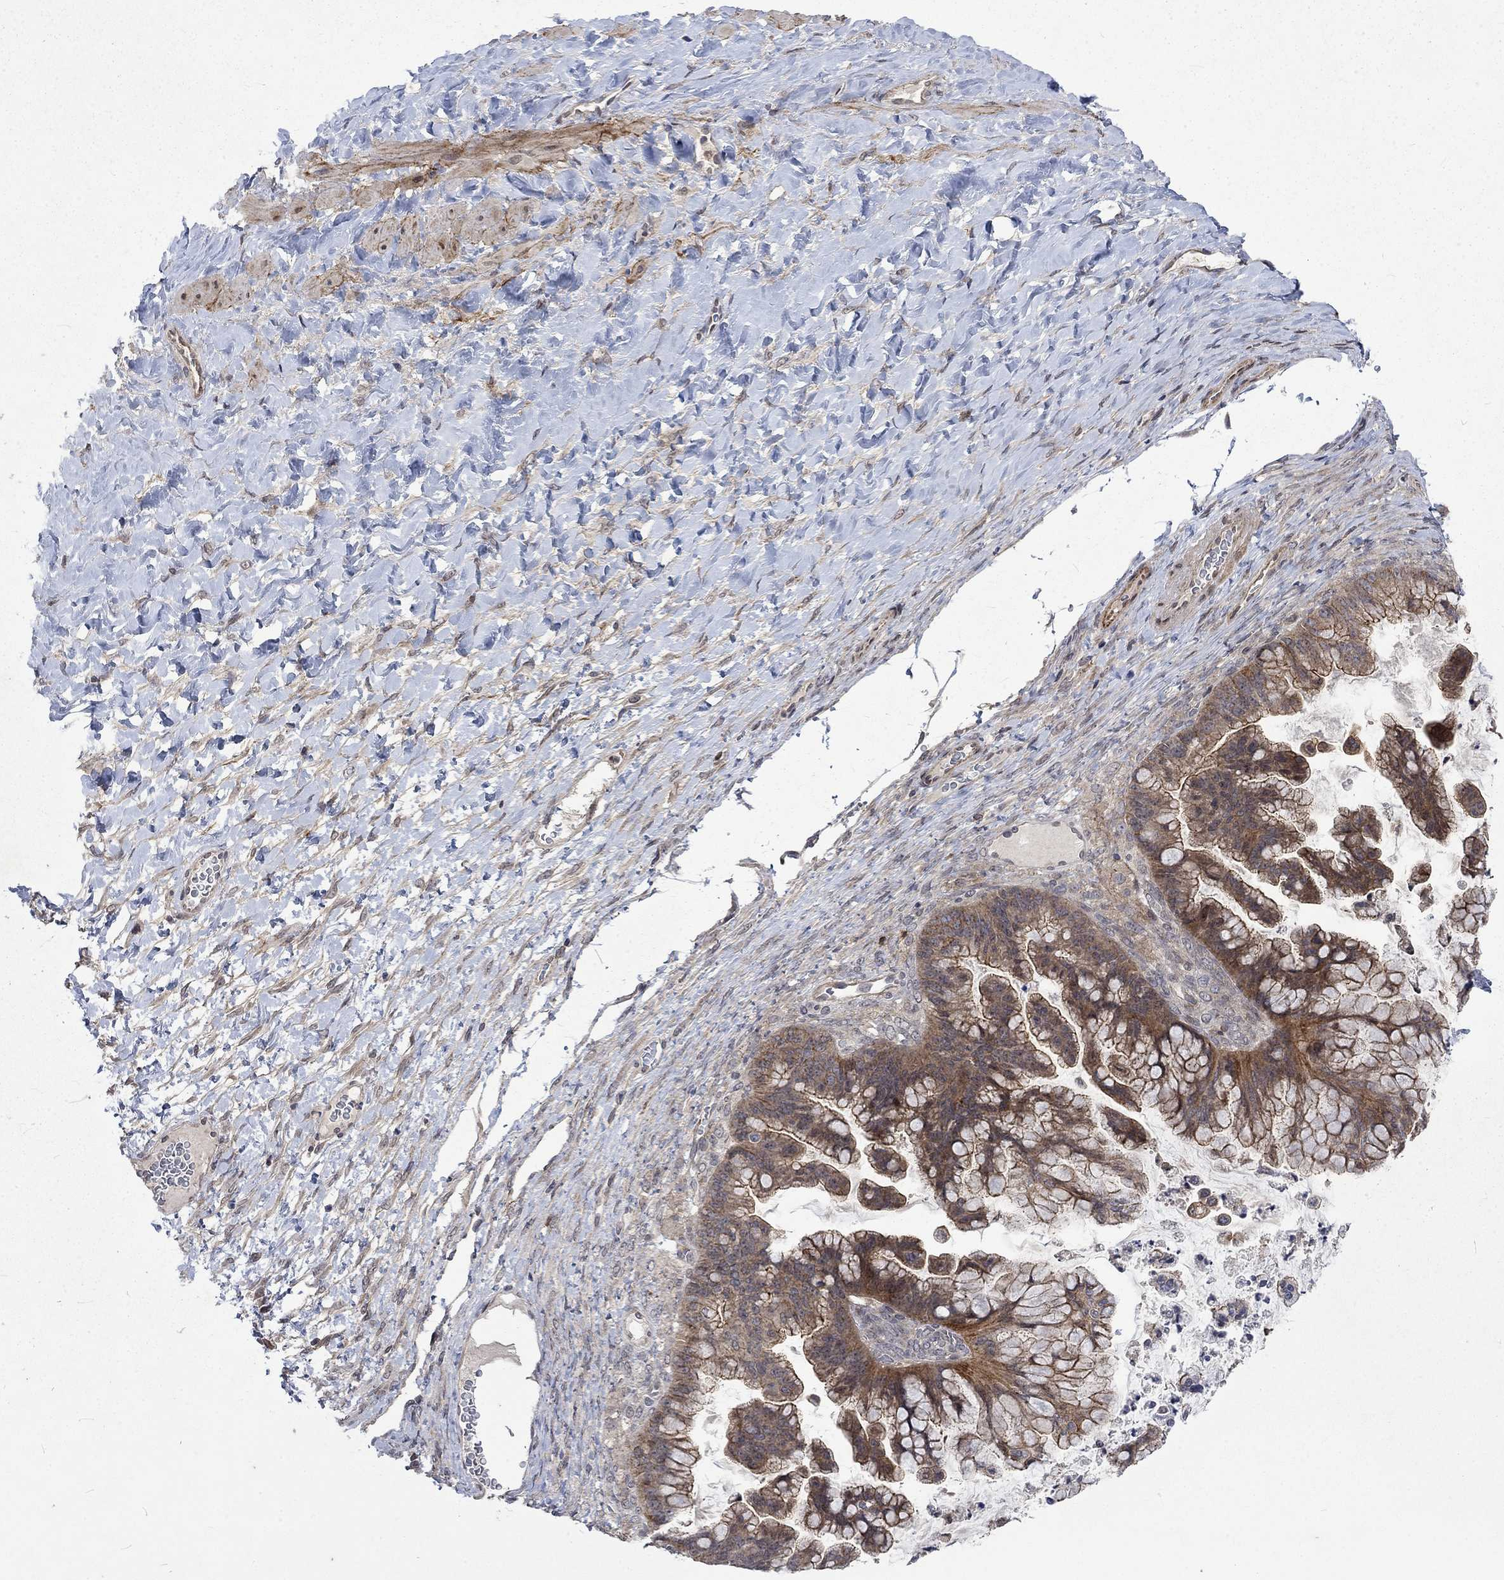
{"staining": {"intensity": "moderate", "quantity": ">75%", "location": "cytoplasmic/membranous"}, "tissue": "ovarian cancer", "cell_type": "Tumor cells", "image_type": "cancer", "snomed": [{"axis": "morphology", "description": "Cystadenocarcinoma, mucinous, NOS"}, {"axis": "topography", "description": "Ovary"}], "caption": "Immunohistochemistry (IHC) (DAB) staining of human ovarian cancer (mucinous cystadenocarcinoma) shows moderate cytoplasmic/membranous protein expression in approximately >75% of tumor cells. Using DAB (3,3'-diaminobenzidine) (brown) and hematoxylin (blue) stains, captured at high magnification using brightfield microscopy.", "gene": "PPP1R9A", "patient": {"sex": "female", "age": 67}}